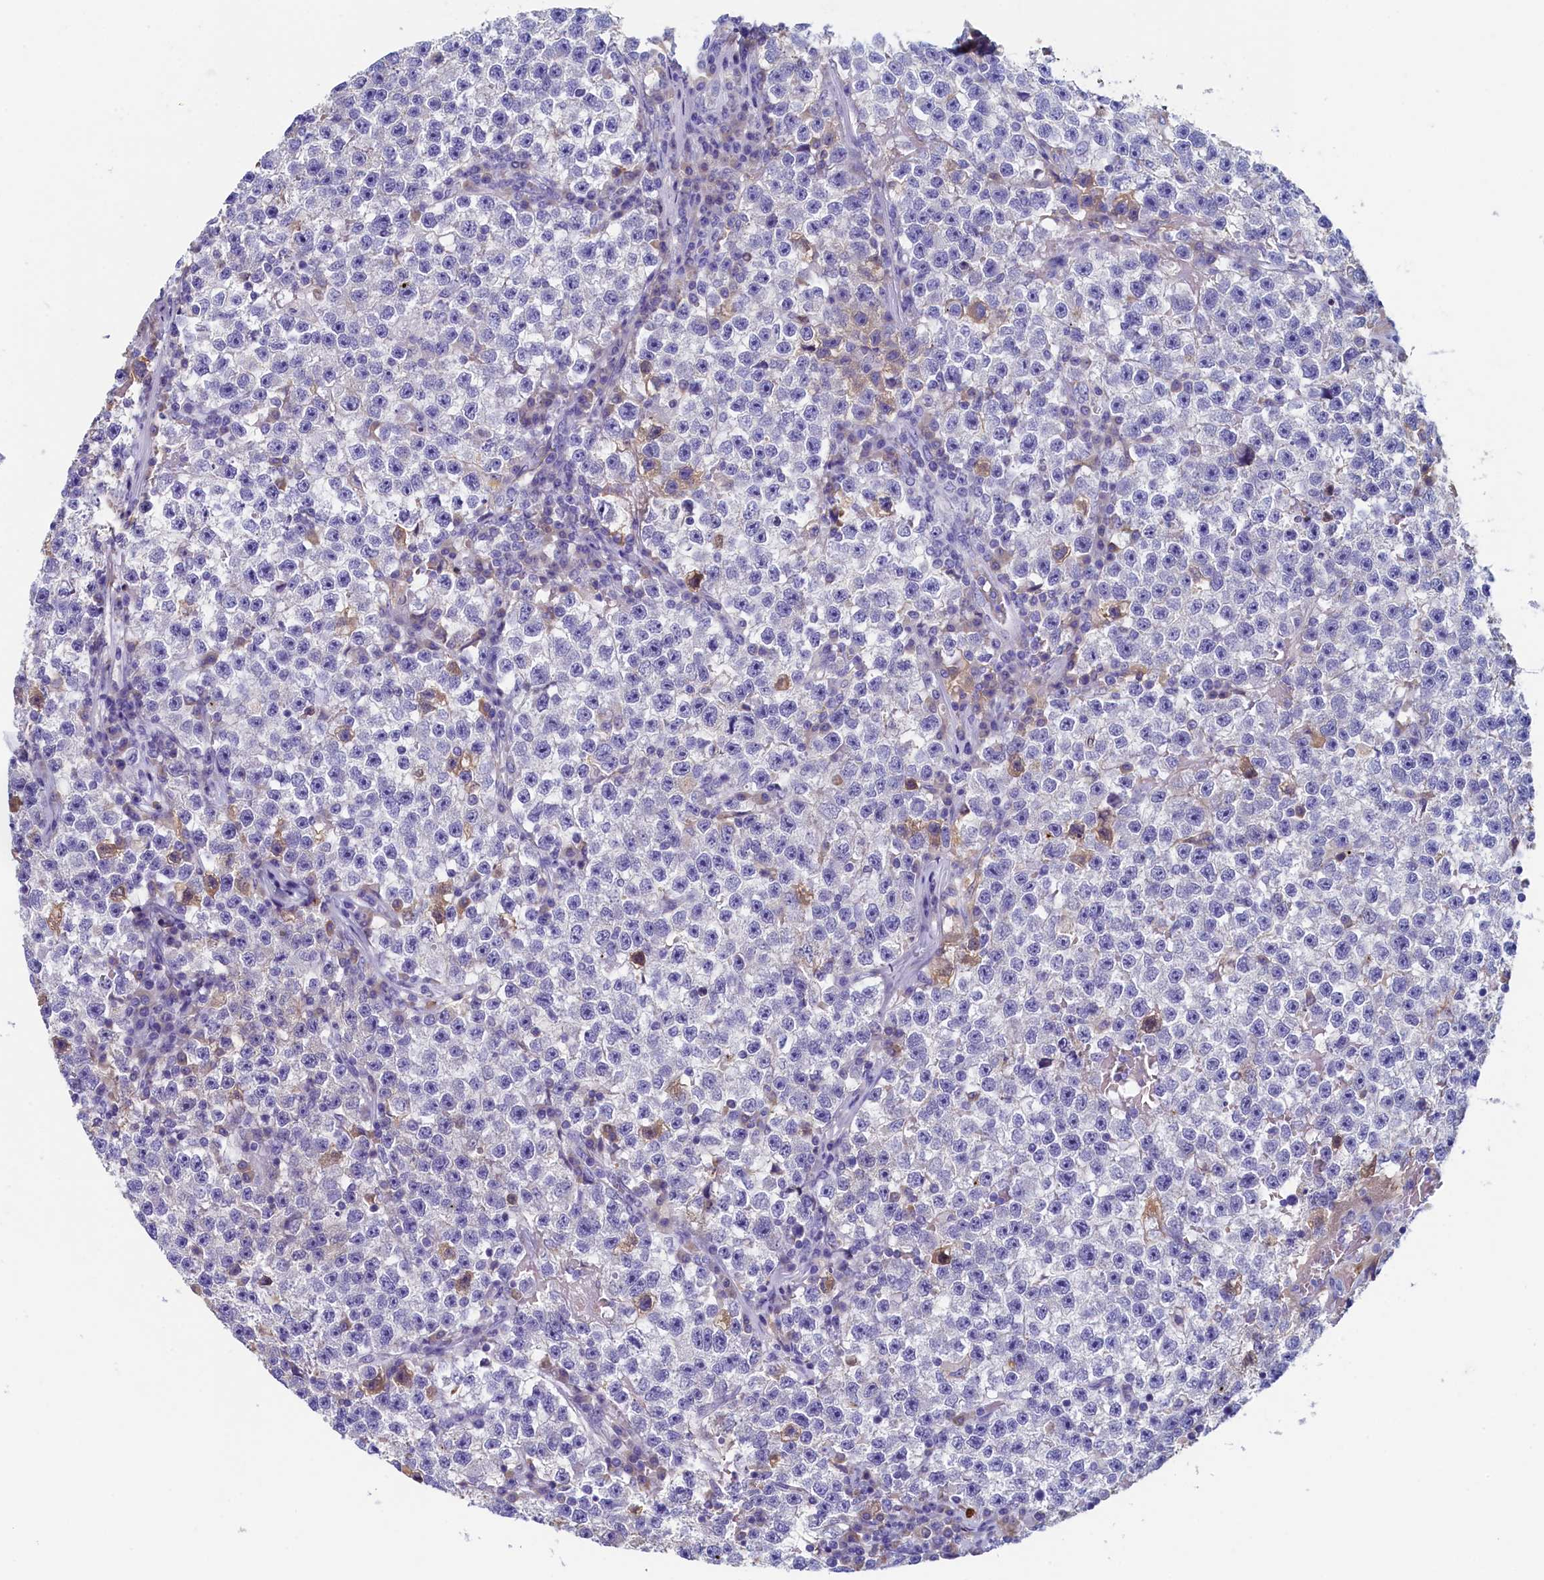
{"staining": {"intensity": "negative", "quantity": "none", "location": "none"}, "tissue": "testis cancer", "cell_type": "Tumor cells", "image_type": "cancer", "snomed": [{"axis": "morphology", "description": "Seminoma, NOS"}, {"axis": "topography", "description": "Testis"}], "caption": "A histopathology image of human testis seminoma is negative for staining in tumor cells. Nuclei are stained in blue.", "gene": "GUCA1C", "patient": {"sex": "male", "age": 22}}